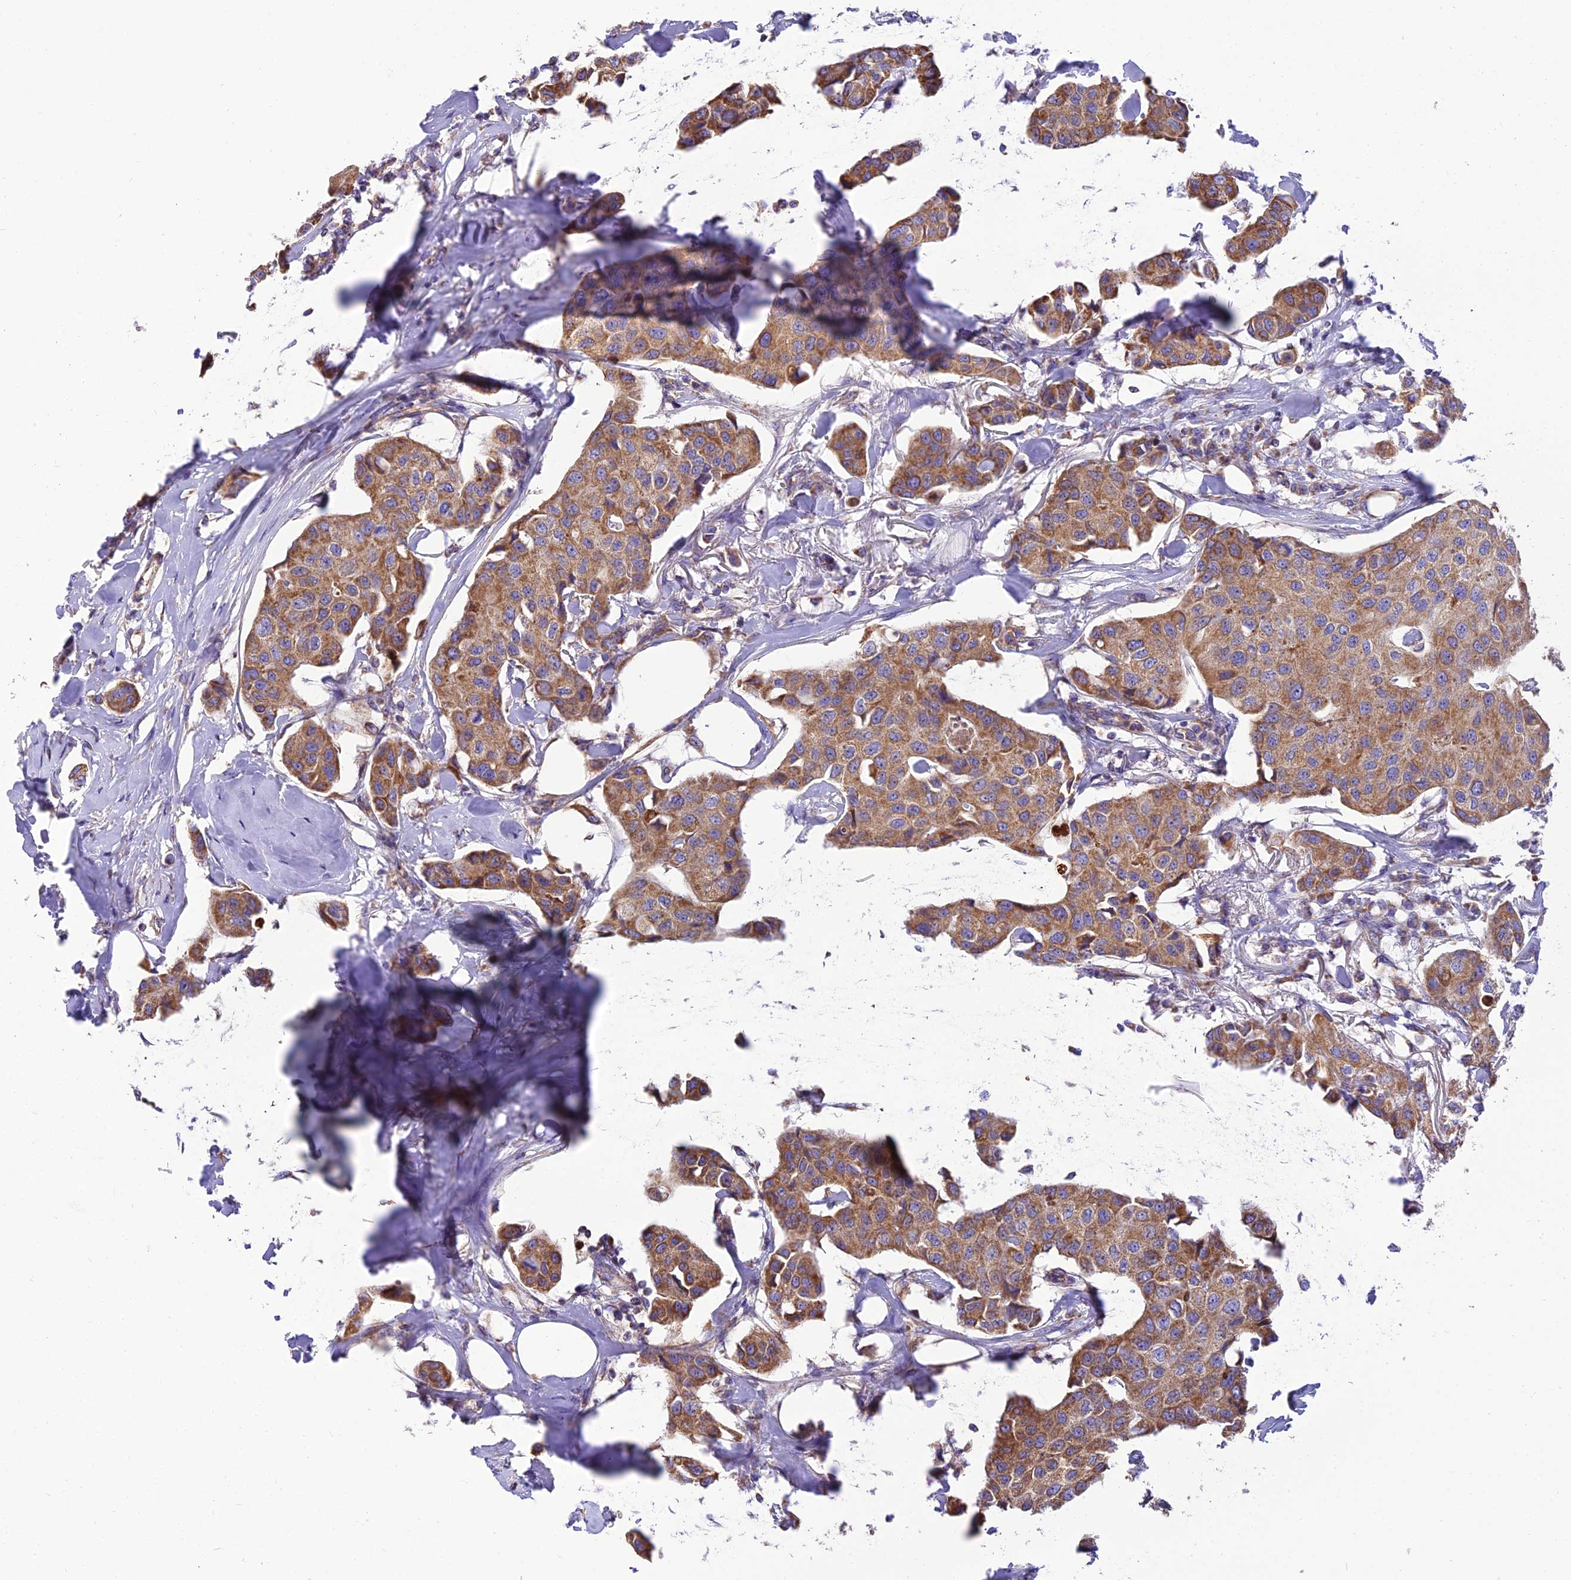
{"staining": {"intensity": "moderate", "quantity": ">75%", "location": "cytoplasmic/membranous"}, "tissue": "breast cancer", "cell_type": "Tumor cells", "image_type": "cancer", "snomed": [{"axis": "morphology", "description": "Duct carcinoma"}, {"axis": "topography", "description": "Breast"}], "caption": "Breast cancer (intraductal carcinoma) stained for a protein (brown) reveals moderate cytoplasmic/membranous positive positivity in approximately >75% of tumor cells.", "gene": "GPD1", "patient": {"sex": "female", "age": 80}}